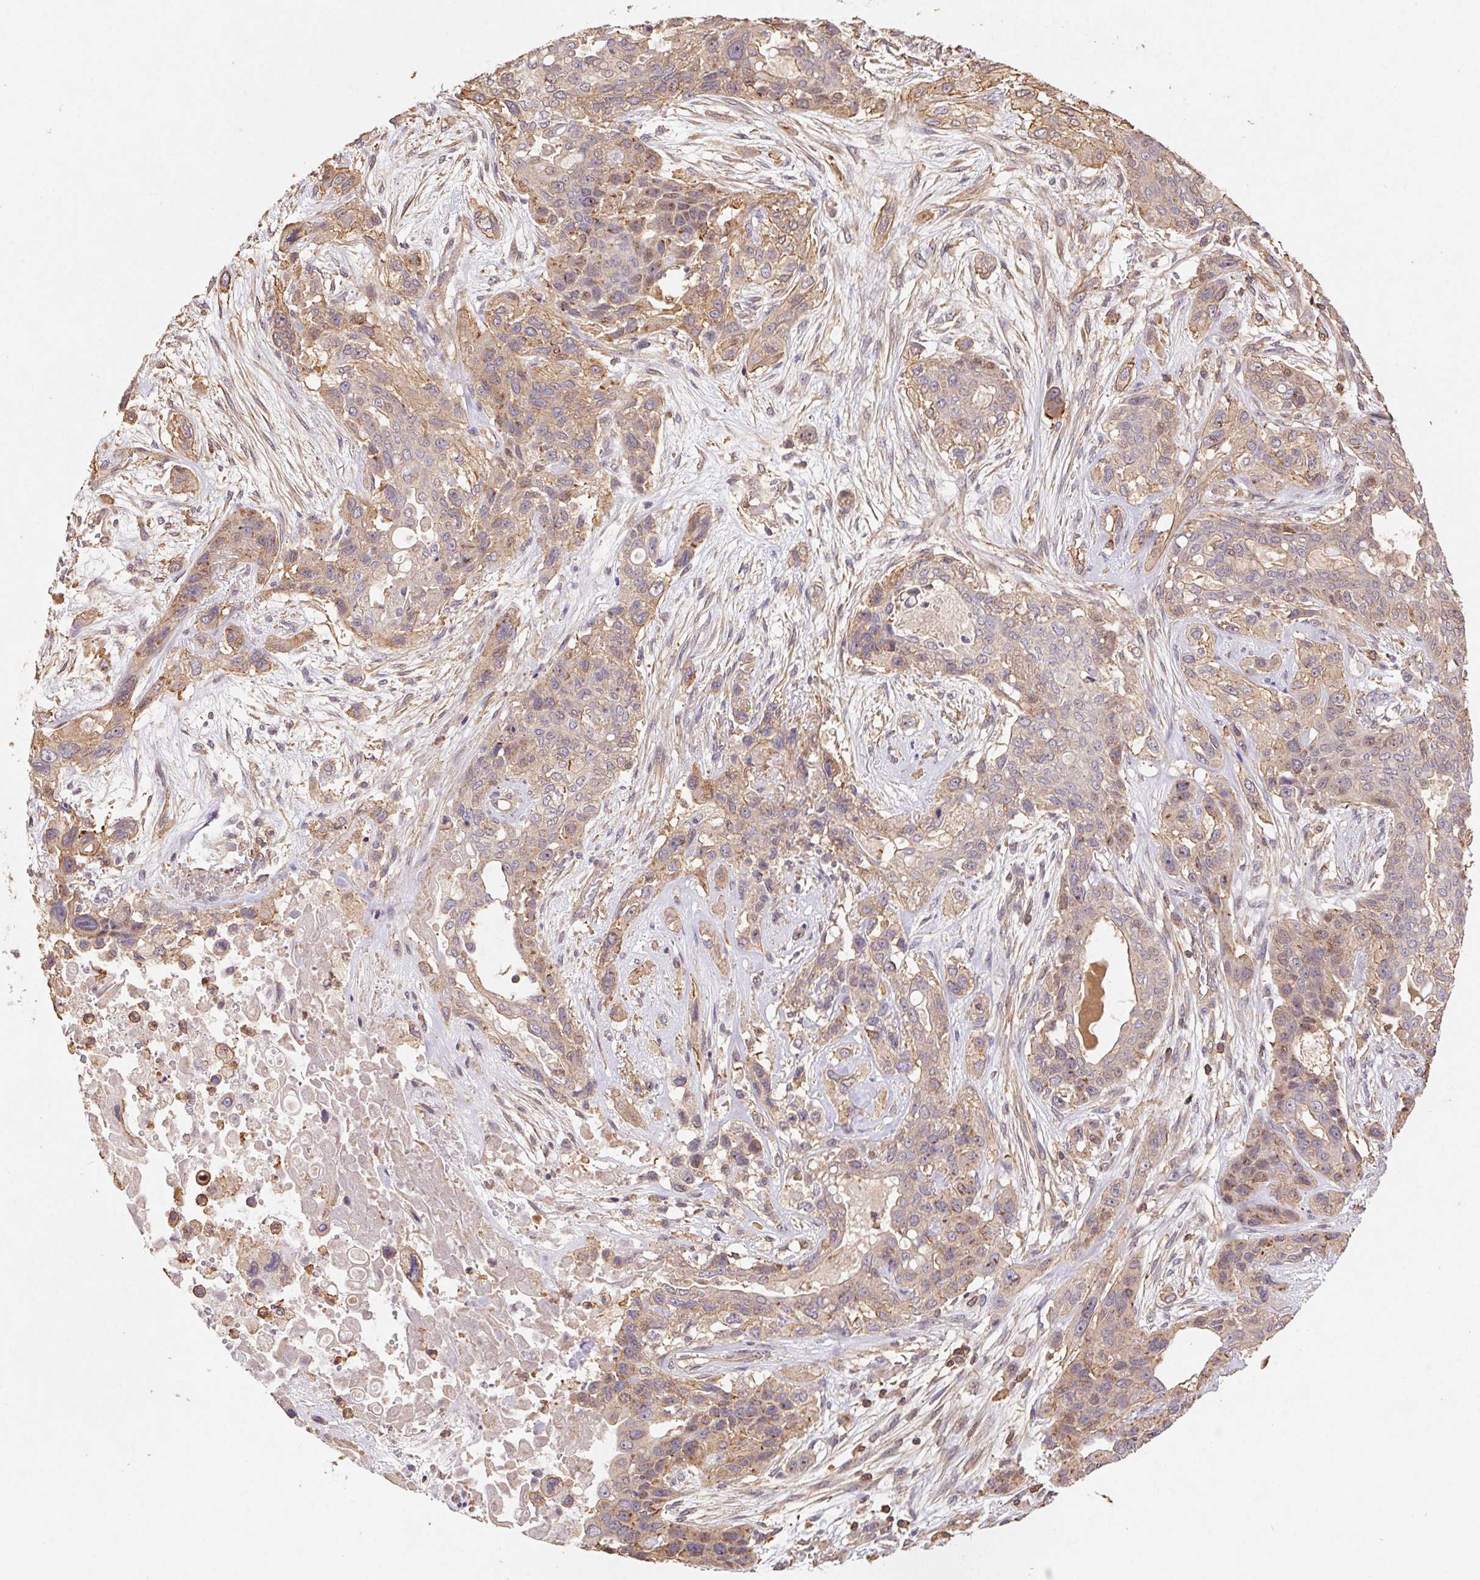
{"staining": {"intensity": "weak", "quantity": "25%-75%", "location": "cytoplasmic/membranous"}, "tissue": "lung cancer", "cell_type": "Tumor cells", "image_type": "cancer", "snomed": [{"axis": "morphology", "description": "Squamous cell carcinoma, NOS"}, {"axis": "topography", "description": "Lung"}], "caption": "Brown immunohistochemical staining in human lung cancer exhibits weak cytoplasmic/membranous positivity in about 25%-75% of tumor cells.", "gene": "ATG10", "patient": {"sex": "female", "age": 70}}